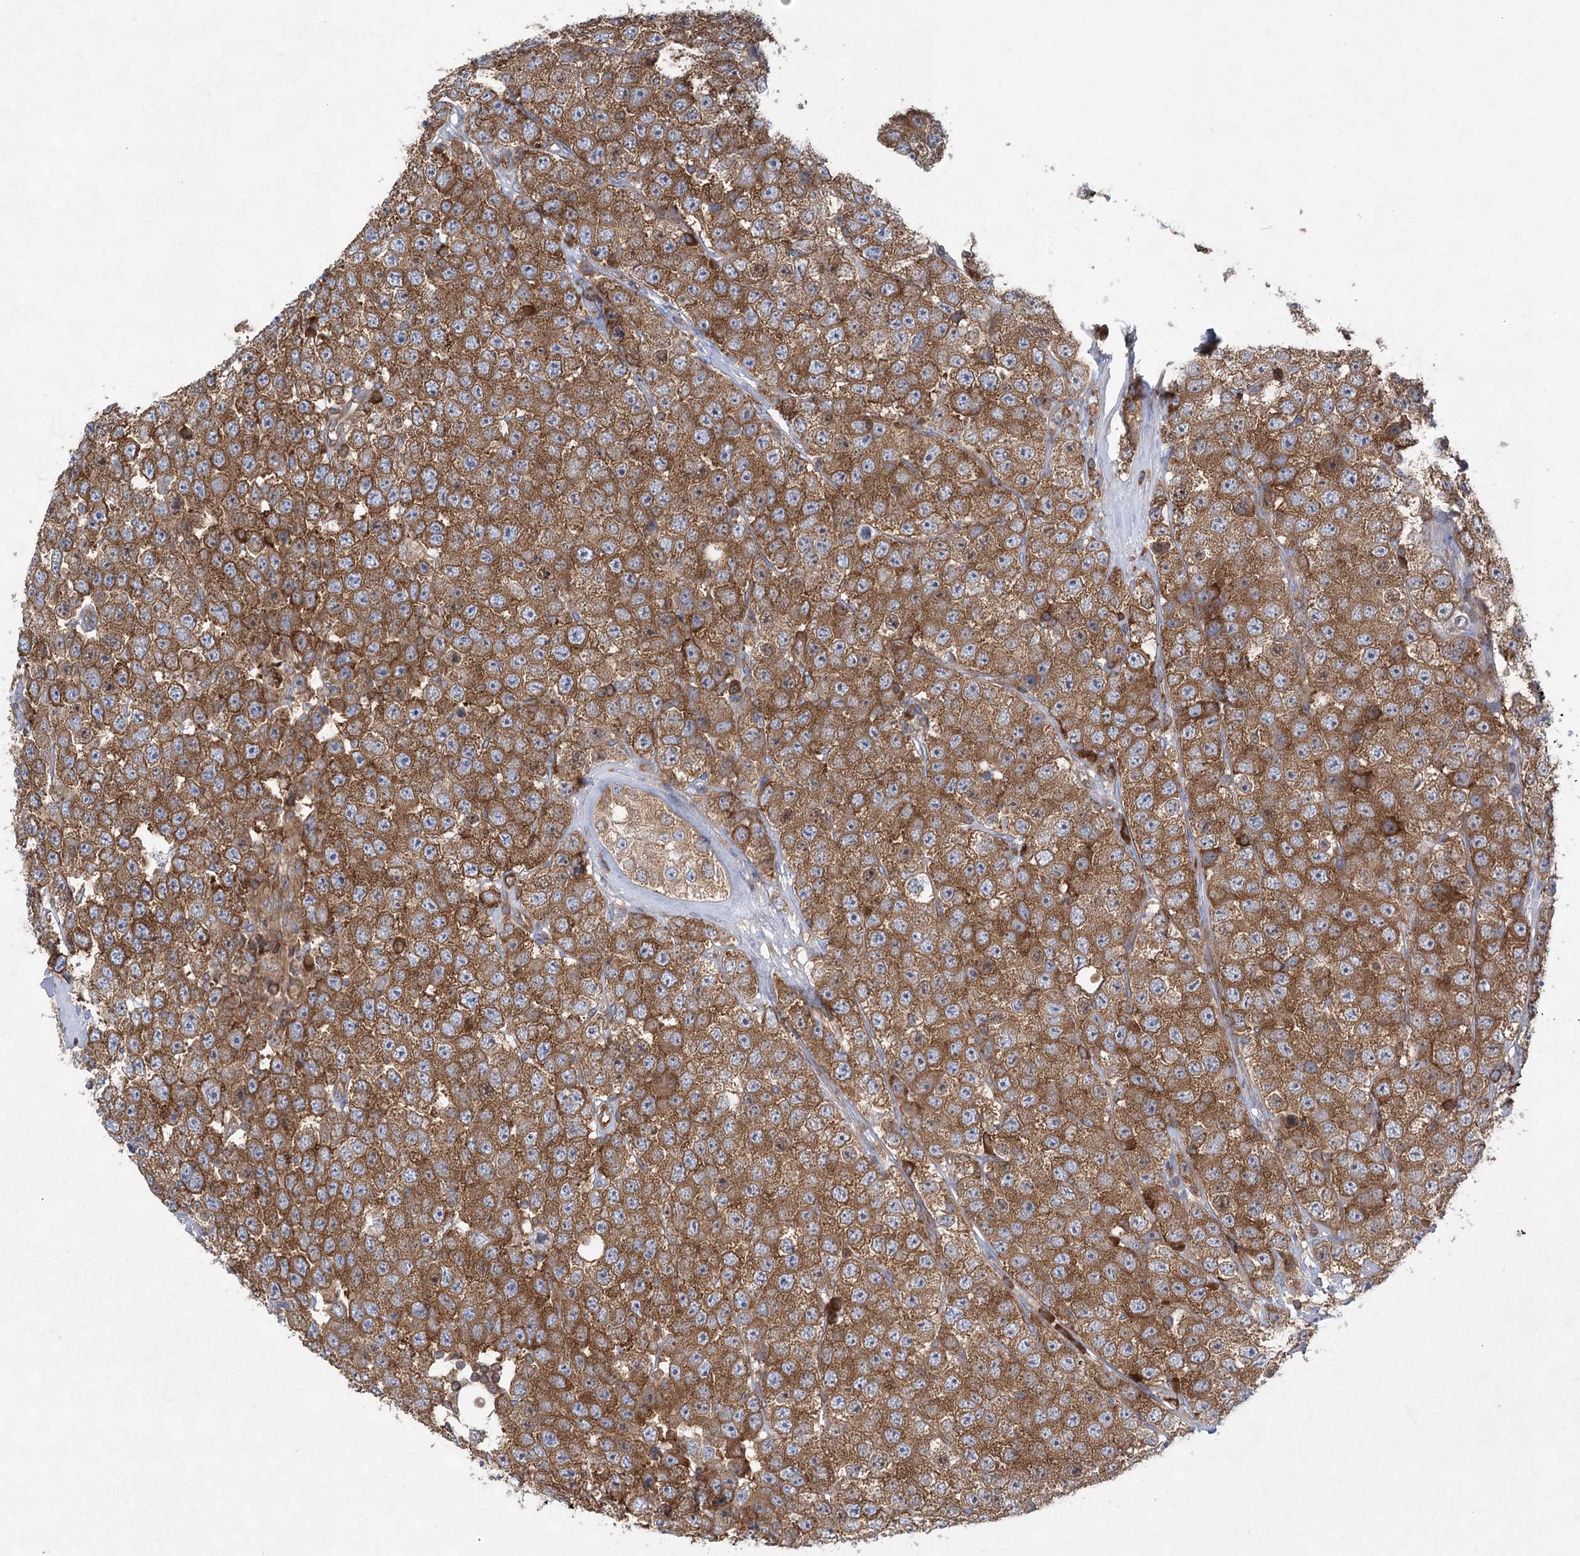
{"staining": {"intensity": "strong", "quantity": ">75%", "location": "cytoplasmic/membranous"}, "tissue": "testis cancer", "cell_type": "Tumor cells", "image_type": "cancer", "snomed": [{"axis": "morphology", "description": "Seminoma, NOS"}, {"axis": "topography", "description": "Testis"}], "caption": "Protein staining shows strong cytoplasmic/membranous expression in approximately >75% of tumor cells in testis seminoma. The protein of interest is shown in brown color, while the nuclei are stained blue.", "gene": "EIF3A", "patient": {"sex": "male", "age": 28}}